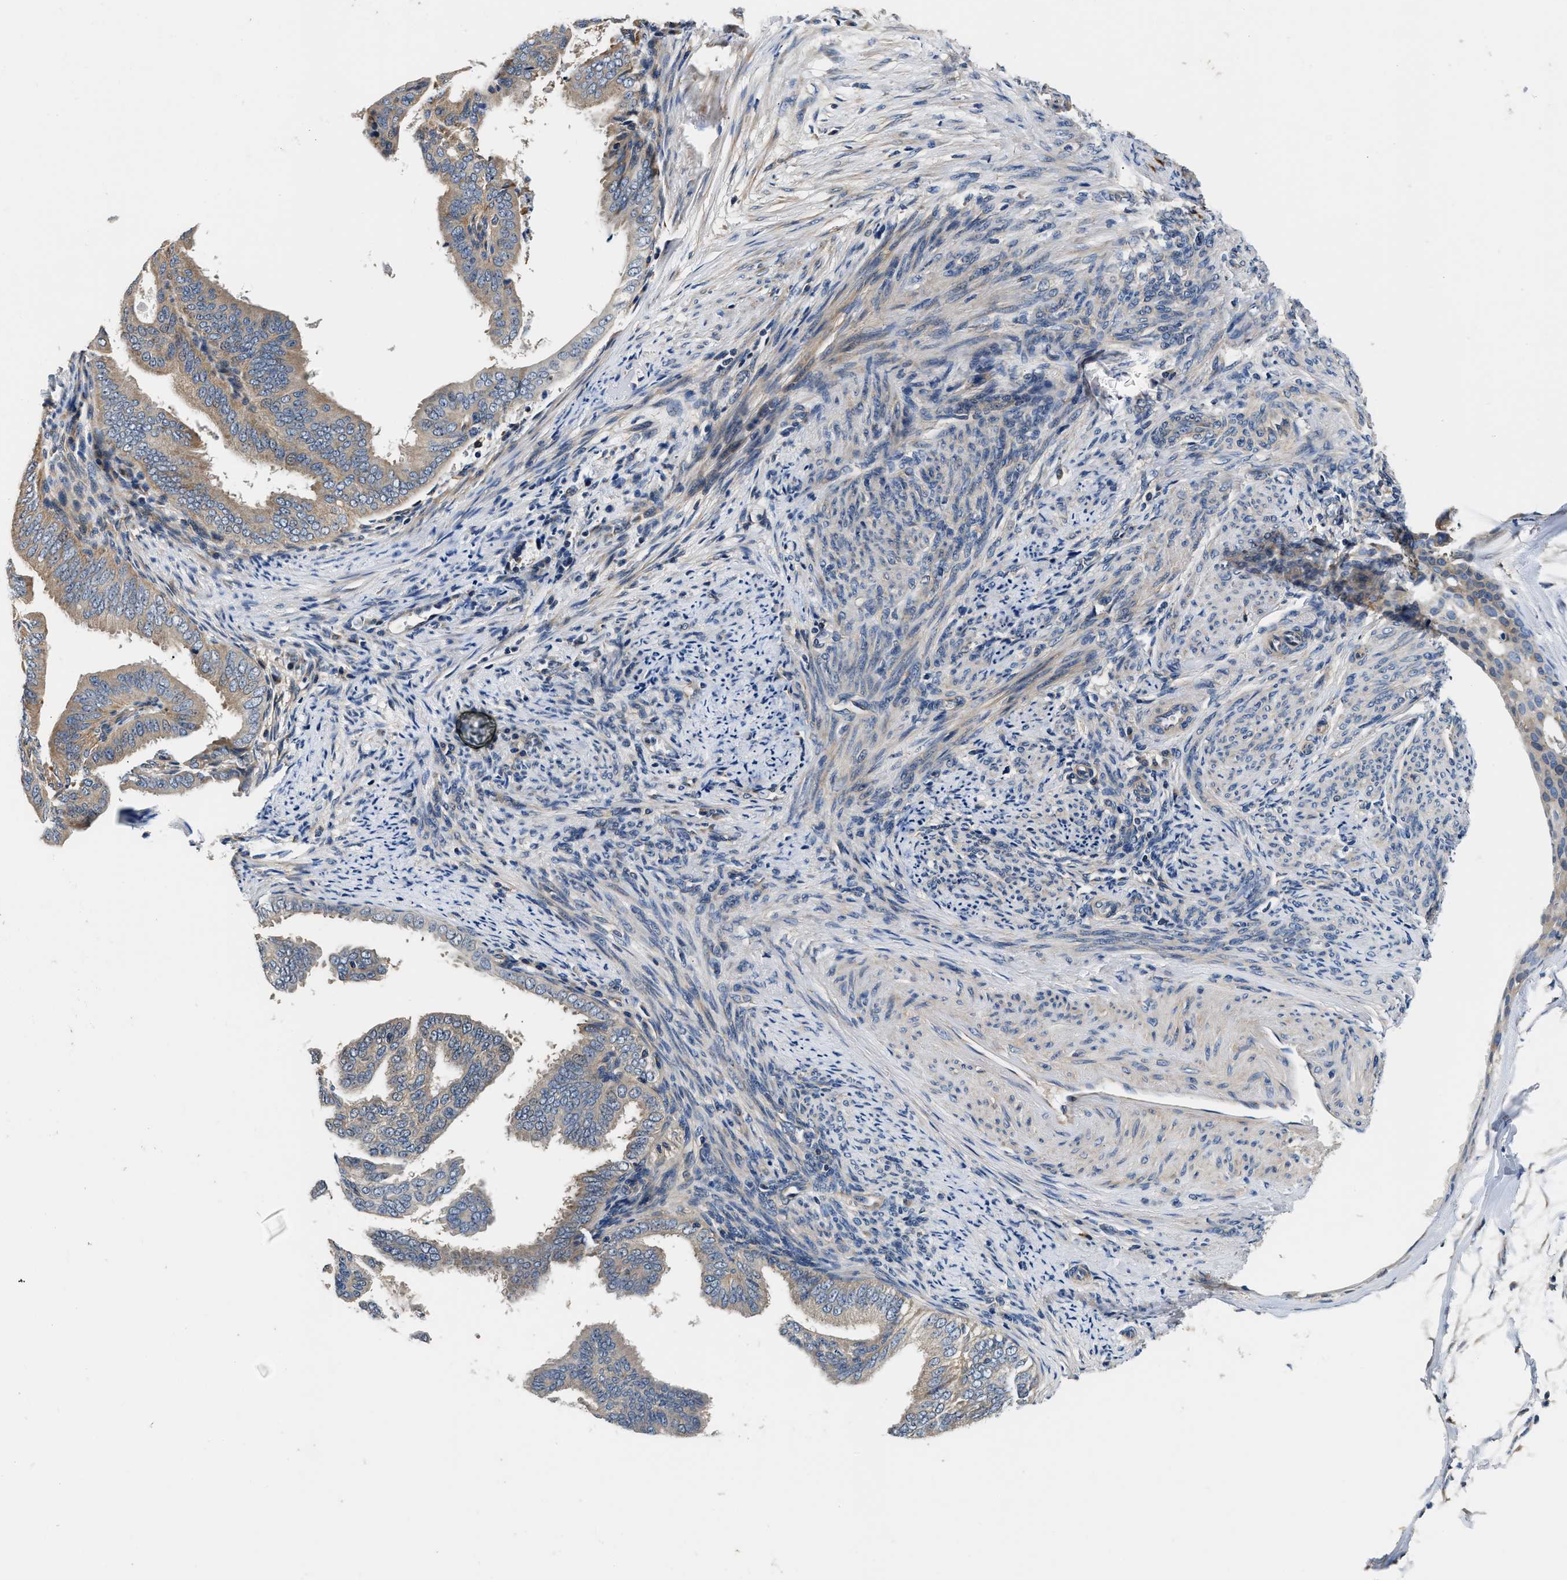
{"staining": {"intensity": "moderate", "quantity": ">75%", "location": "cytoplasmic/membranous"}, "tissue": "endometrial cancer", "cell_type": "Tumor cells", "image_type": "cancer", "snomed": [{"axis": "morphology", "description": "Adenocarcinoma, NOS"}, {"axis": "topography", "description": "Endometrium"}], "caption": "A micrograph showing moderate cytoplasmic/membranous positivity in approximately >75% of tumor cells in endometrial cancer (adenocarcinoma), as visualized by brown immunohistochemical staining.", "gene": "TEX2", "patient": {"sex": "female", "age": 58}}